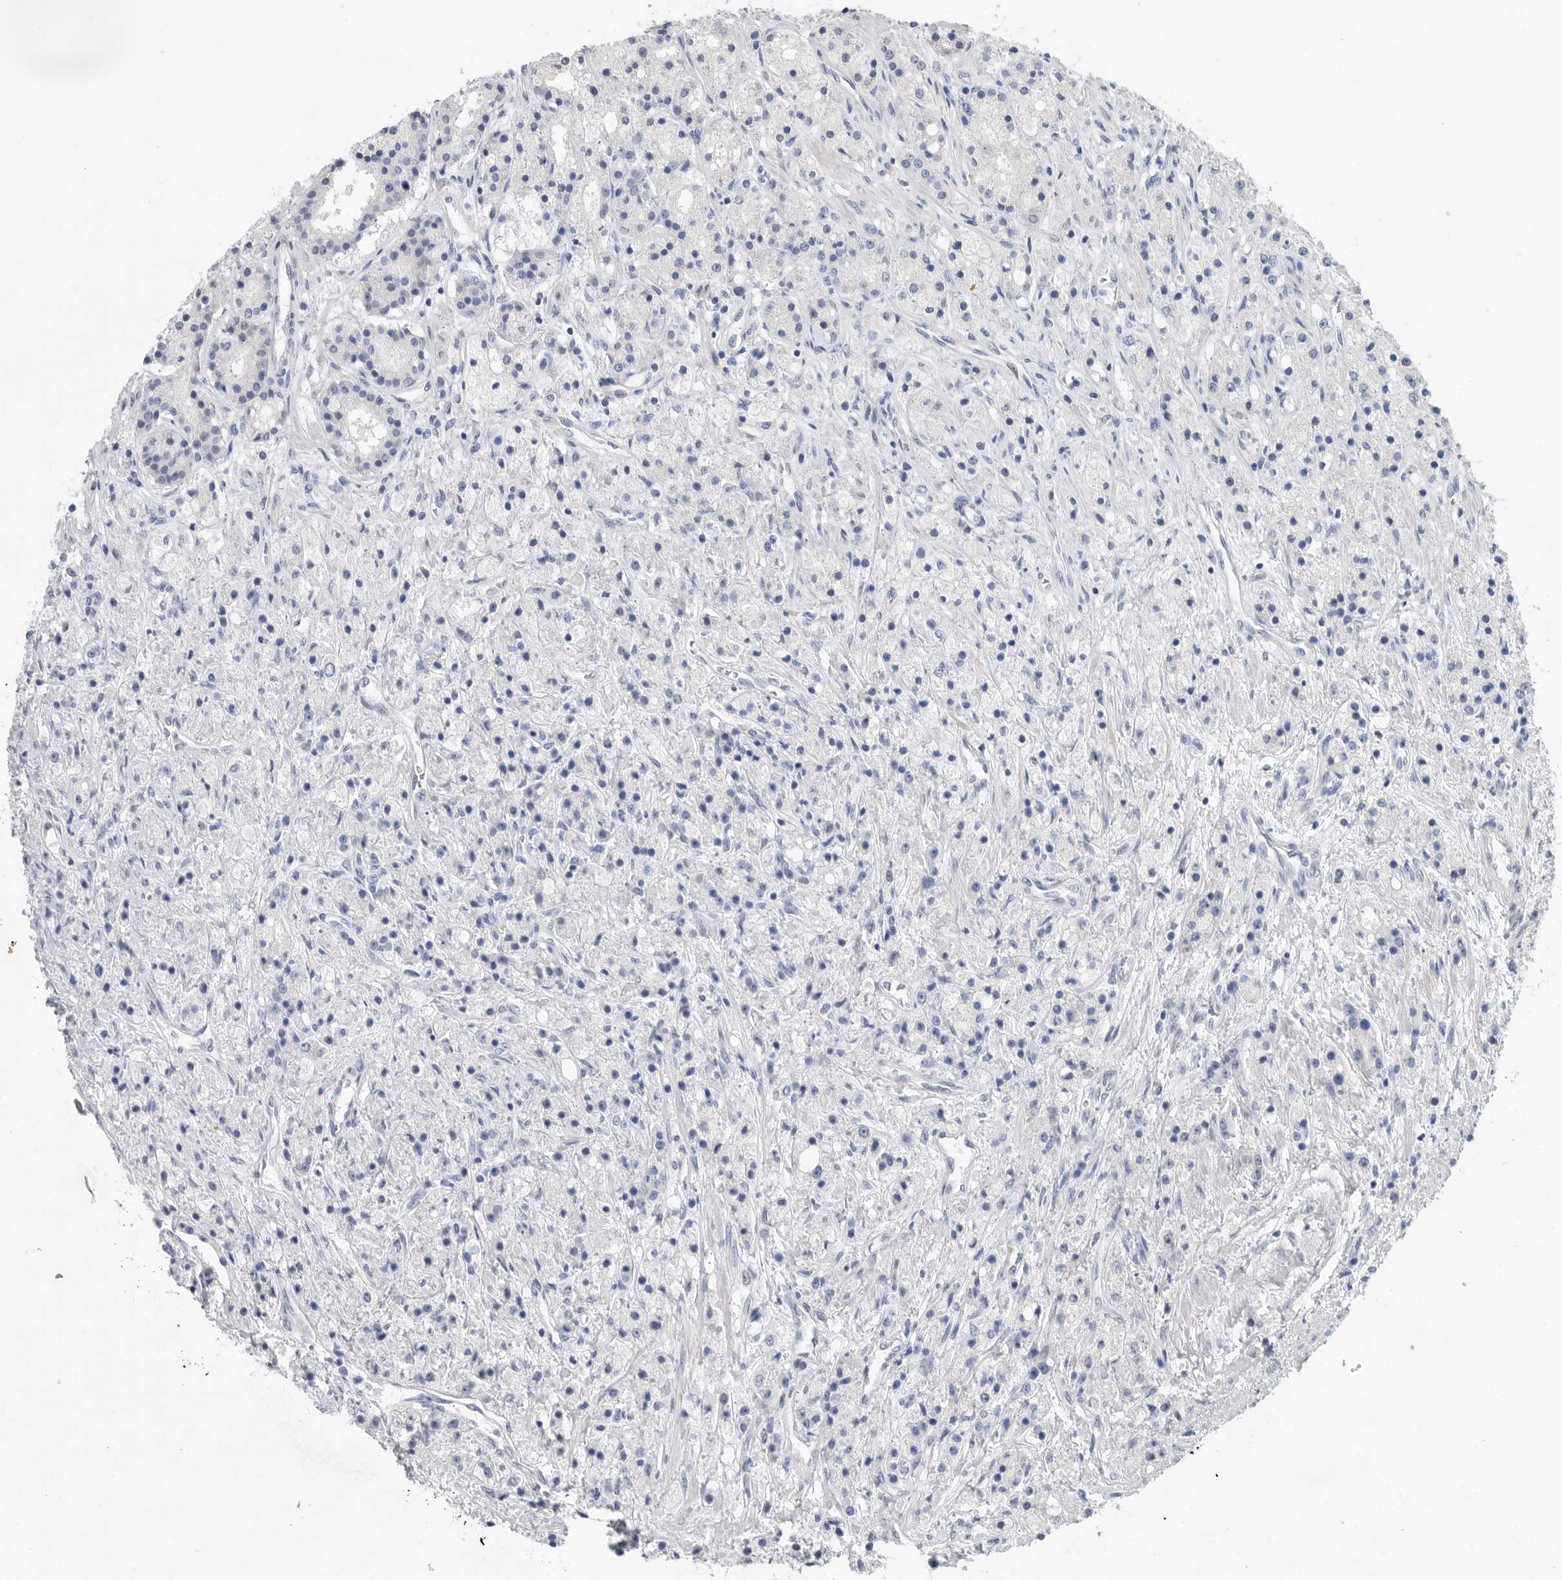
{"staining": {"intensity": "negative", "quantity": "none", "location": "none"}, "tissue": "prostate cancer", "cell_type": "Tumor cells", "image_type": "cancer", "snomed": [{"axis": "morphology", "description": "Adenocarcinoma, High grade"}, {"axis": "topography", "description": "Prostate"}], "caption": "Image shows no significant protein staining in tumor cells of prostate adenocarcinoma (high-grade). (DAB immunohistochemistry, high magnification).", "gene": "REG4", "patient": {"sex": "male", "age": 60}}